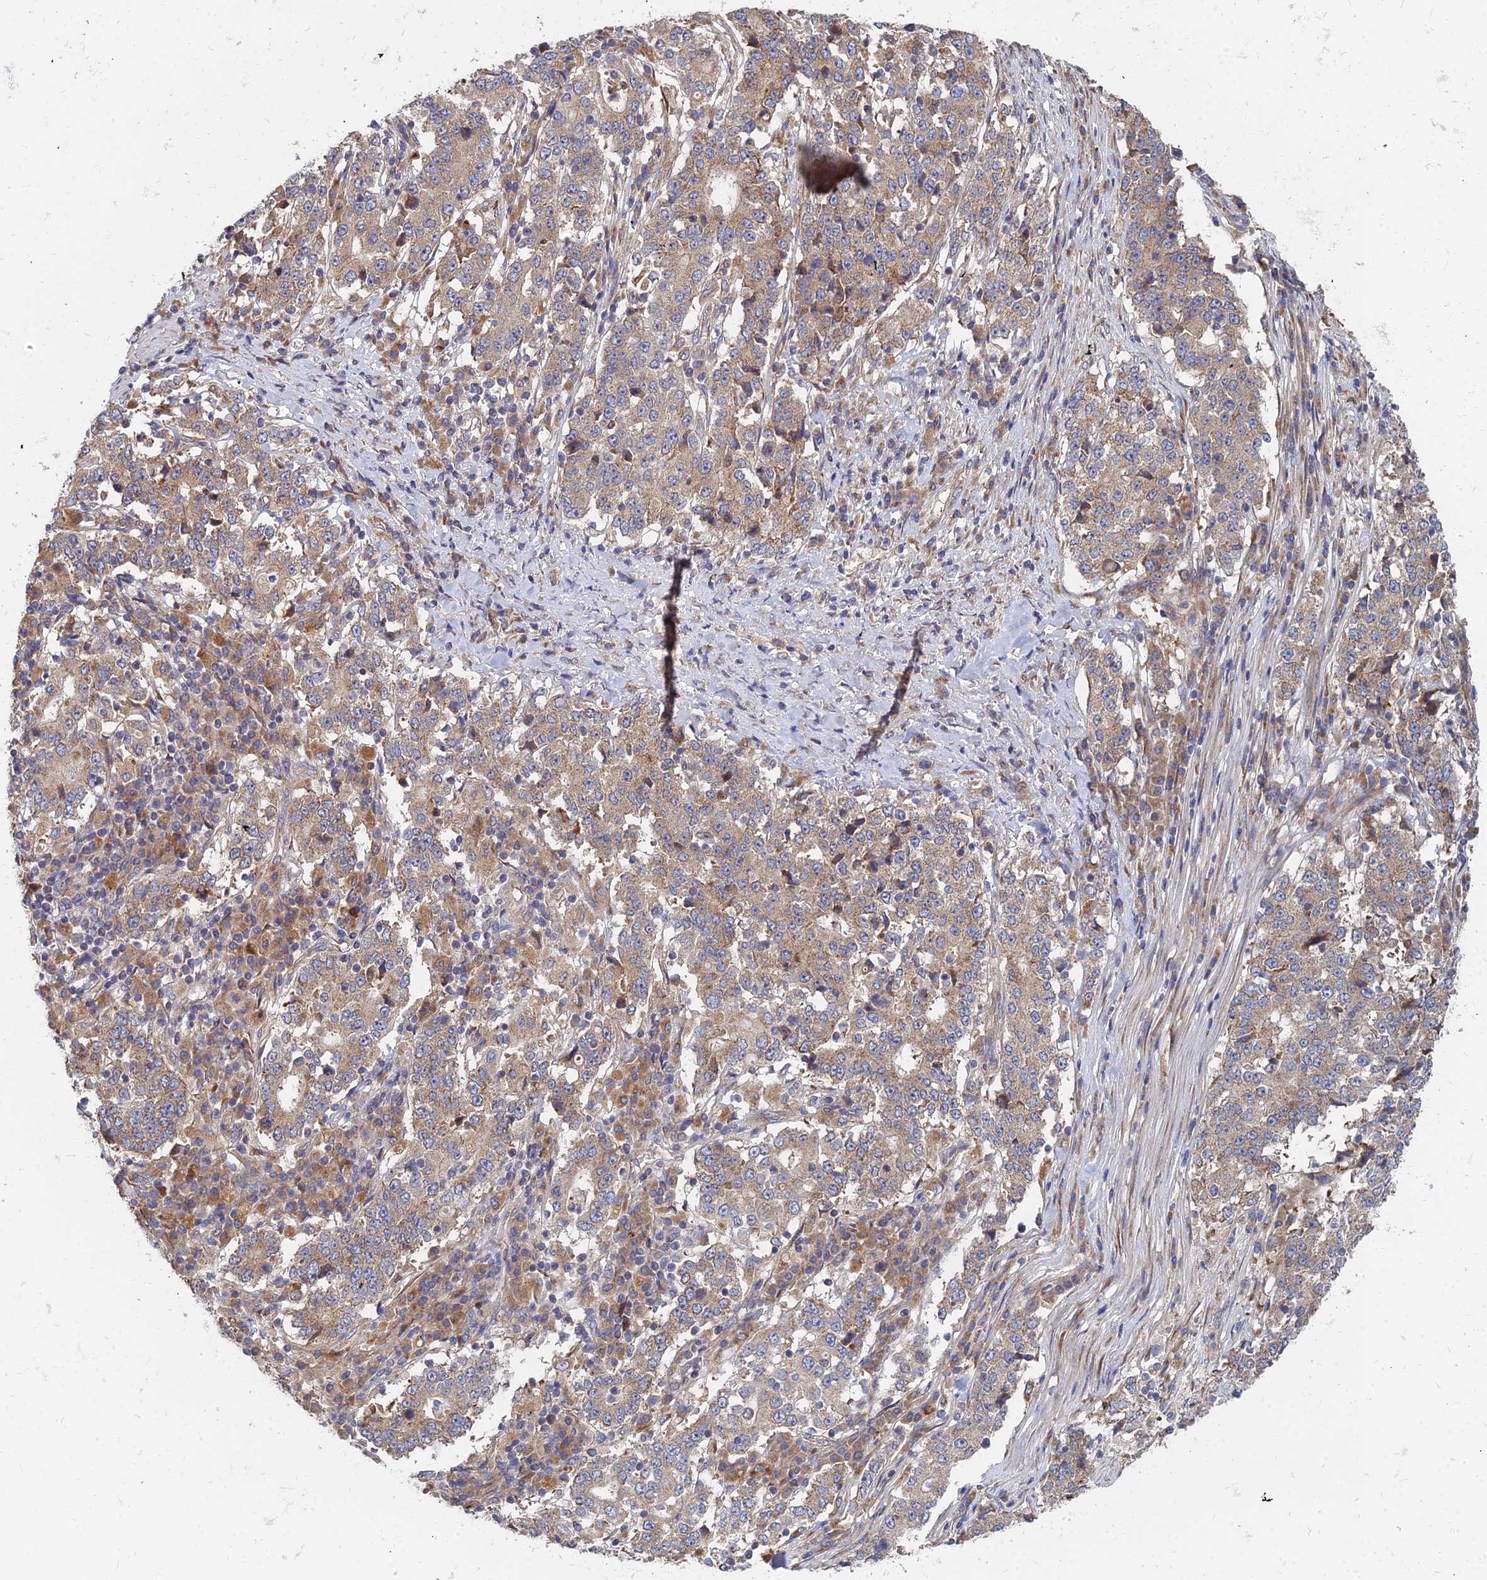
{"staining": {"intensity": "weak", "quantity": ">75%", "location": "cytoplasmic/membranous"}, "tissue": "stomach cancer", "cell_type": "Tumor cells", "image_type": "cancer", "snomed": [{"axis": "morphology", "description": "Adenocarcinoma, NOS"}, {"axis": "topography", "description": "Stomach"}], "caption": "A histopathology image of human stomach adenocarcinoma stained for a protein shows weak cytoplasmic/membranous brown staining in tumor cells.", "gene": "CCZ1", "patient": {"sex": "male", "age": 59}}